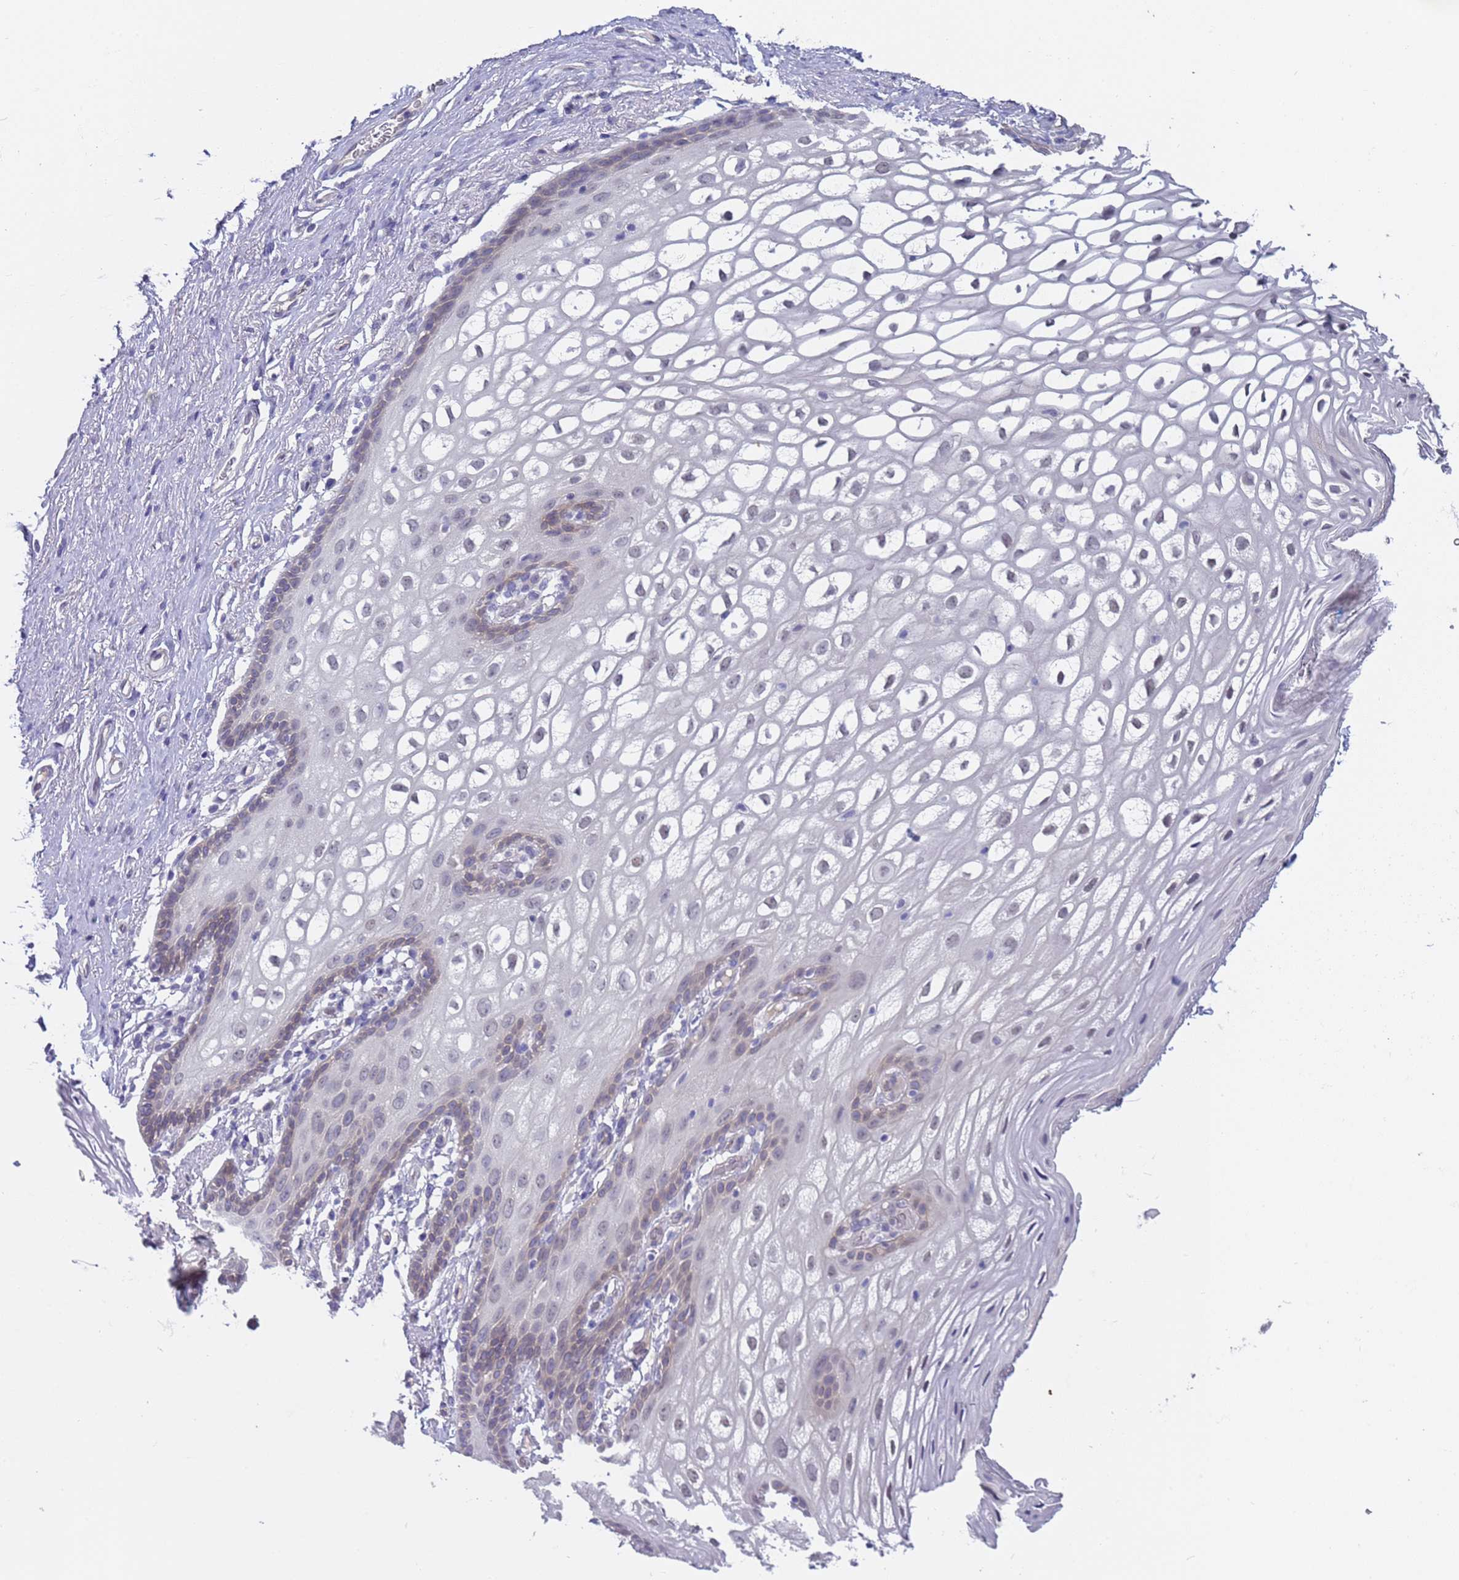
{"staining": {"intensity": "weak", "quantity": "<25%", "location": "cytoplasmic/membranous"}, "tissue": "vagina", "cell_type": "Squamous epithelial cells", "image_type": "normal", "snomed": [{"axis": "morphology", "description": "Normal tissue, NOS"}, {"axis": "topography", "description": "Vagina"}, {"axis": "topography", "description": "Peripheral nerve tissue"}], "caption": "Immunohistochemistry of unremarkable vagina displays no positivity in squamous epithelial cells. (Brightfield microscopy of DAB (3,3'-diaminobenzidine) IHC at high magnification).", "gene": "TRMT10A", "patient": {"sex": "female", "age": 71}}